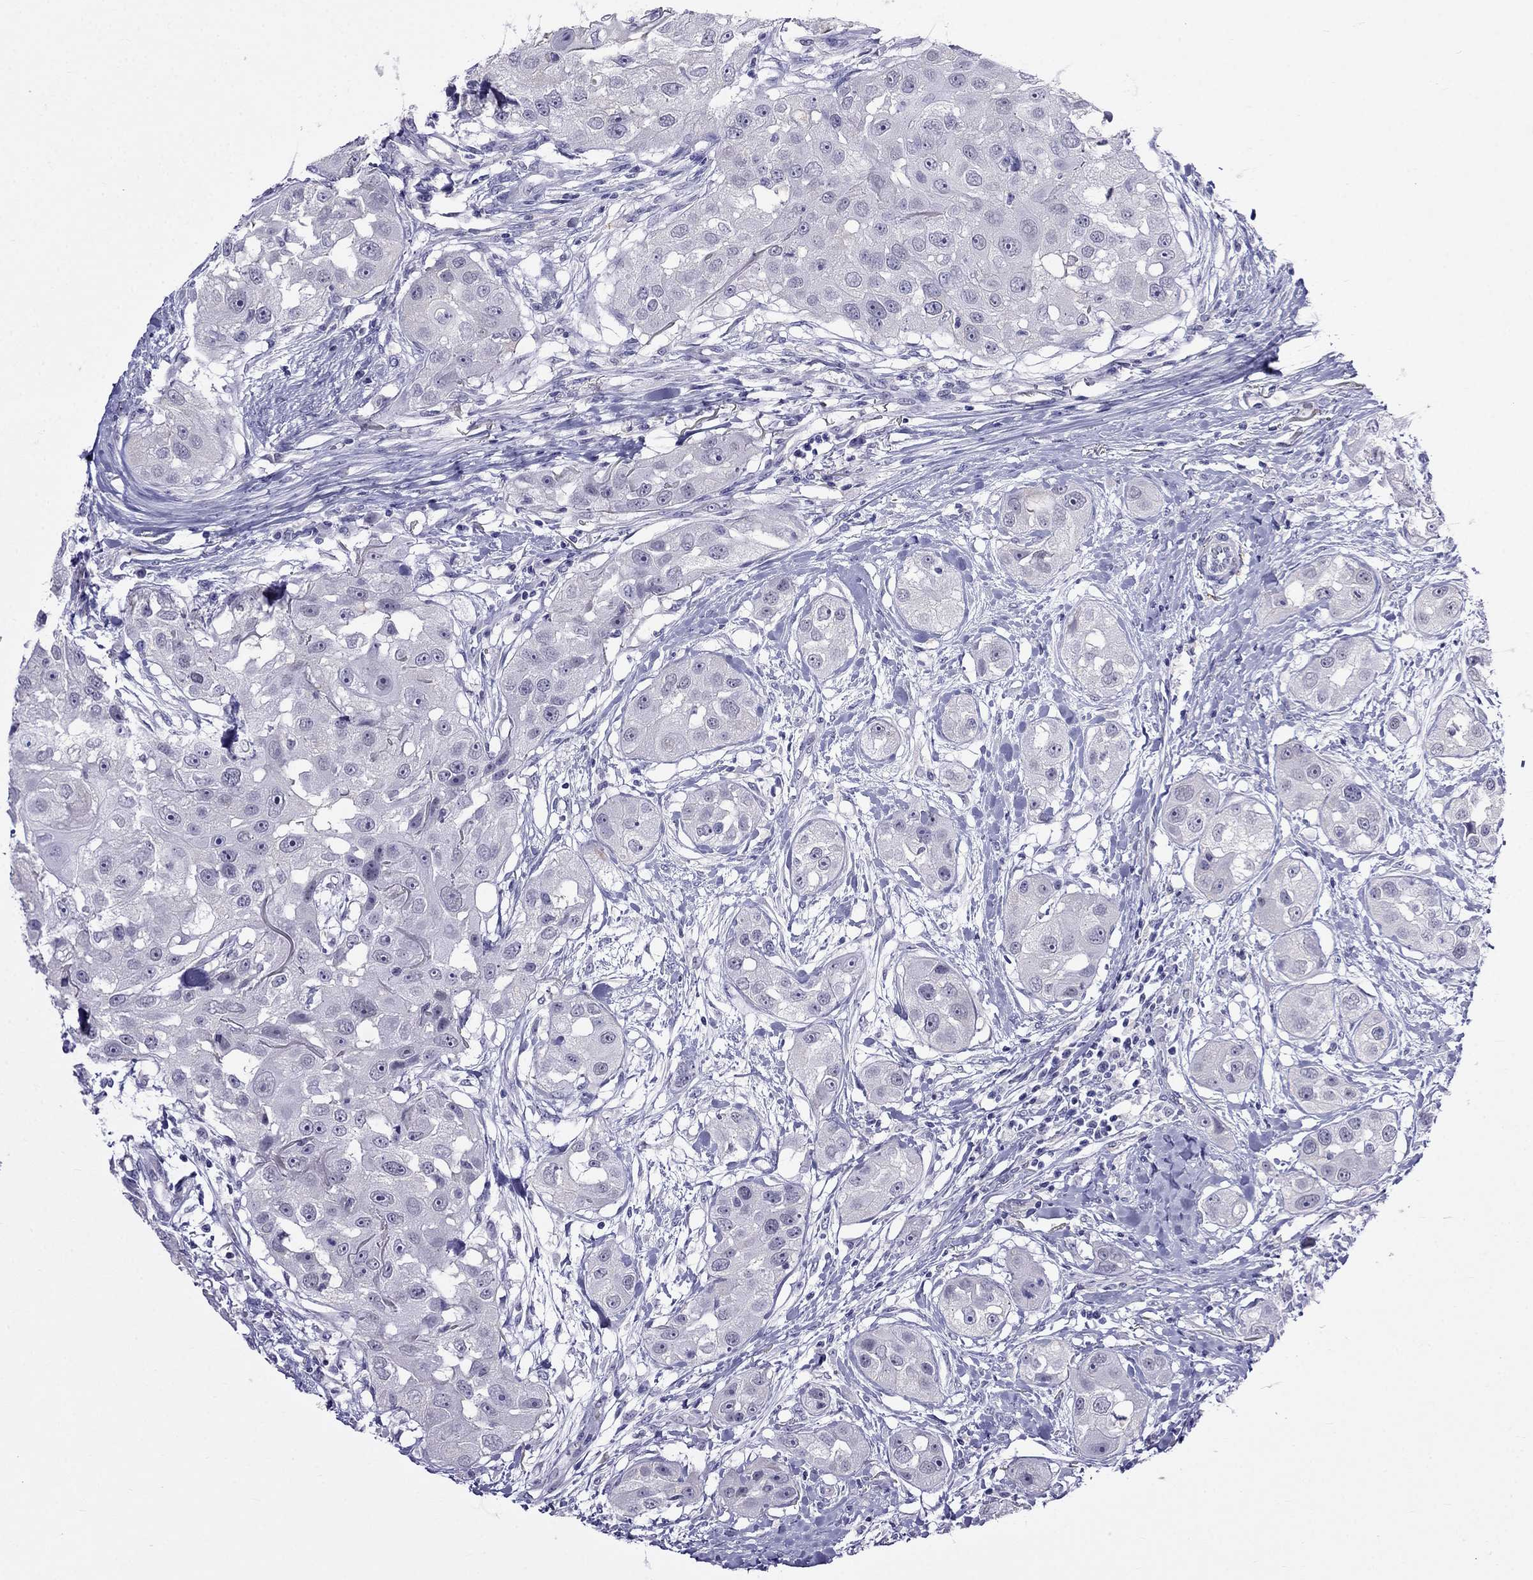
{"staining": {"intensity": "negative", "quantity": "none", "location": "none"}, "tissue": "head and neck cancer", "cell_type": "Tumor cells", "image_type": "cancer", "snomed": [{"axis": "morphology", "description": "Squamous cell carcinoma, NOS"}, {"axis": "topography", "description": "Head-Neck"}], "caption": "Head and neck cancer was stained to show a protein in brown. There is no significant expression in tumor cells.", "gene": "MGP", "patient": {"sex": "male", "age": 51}}